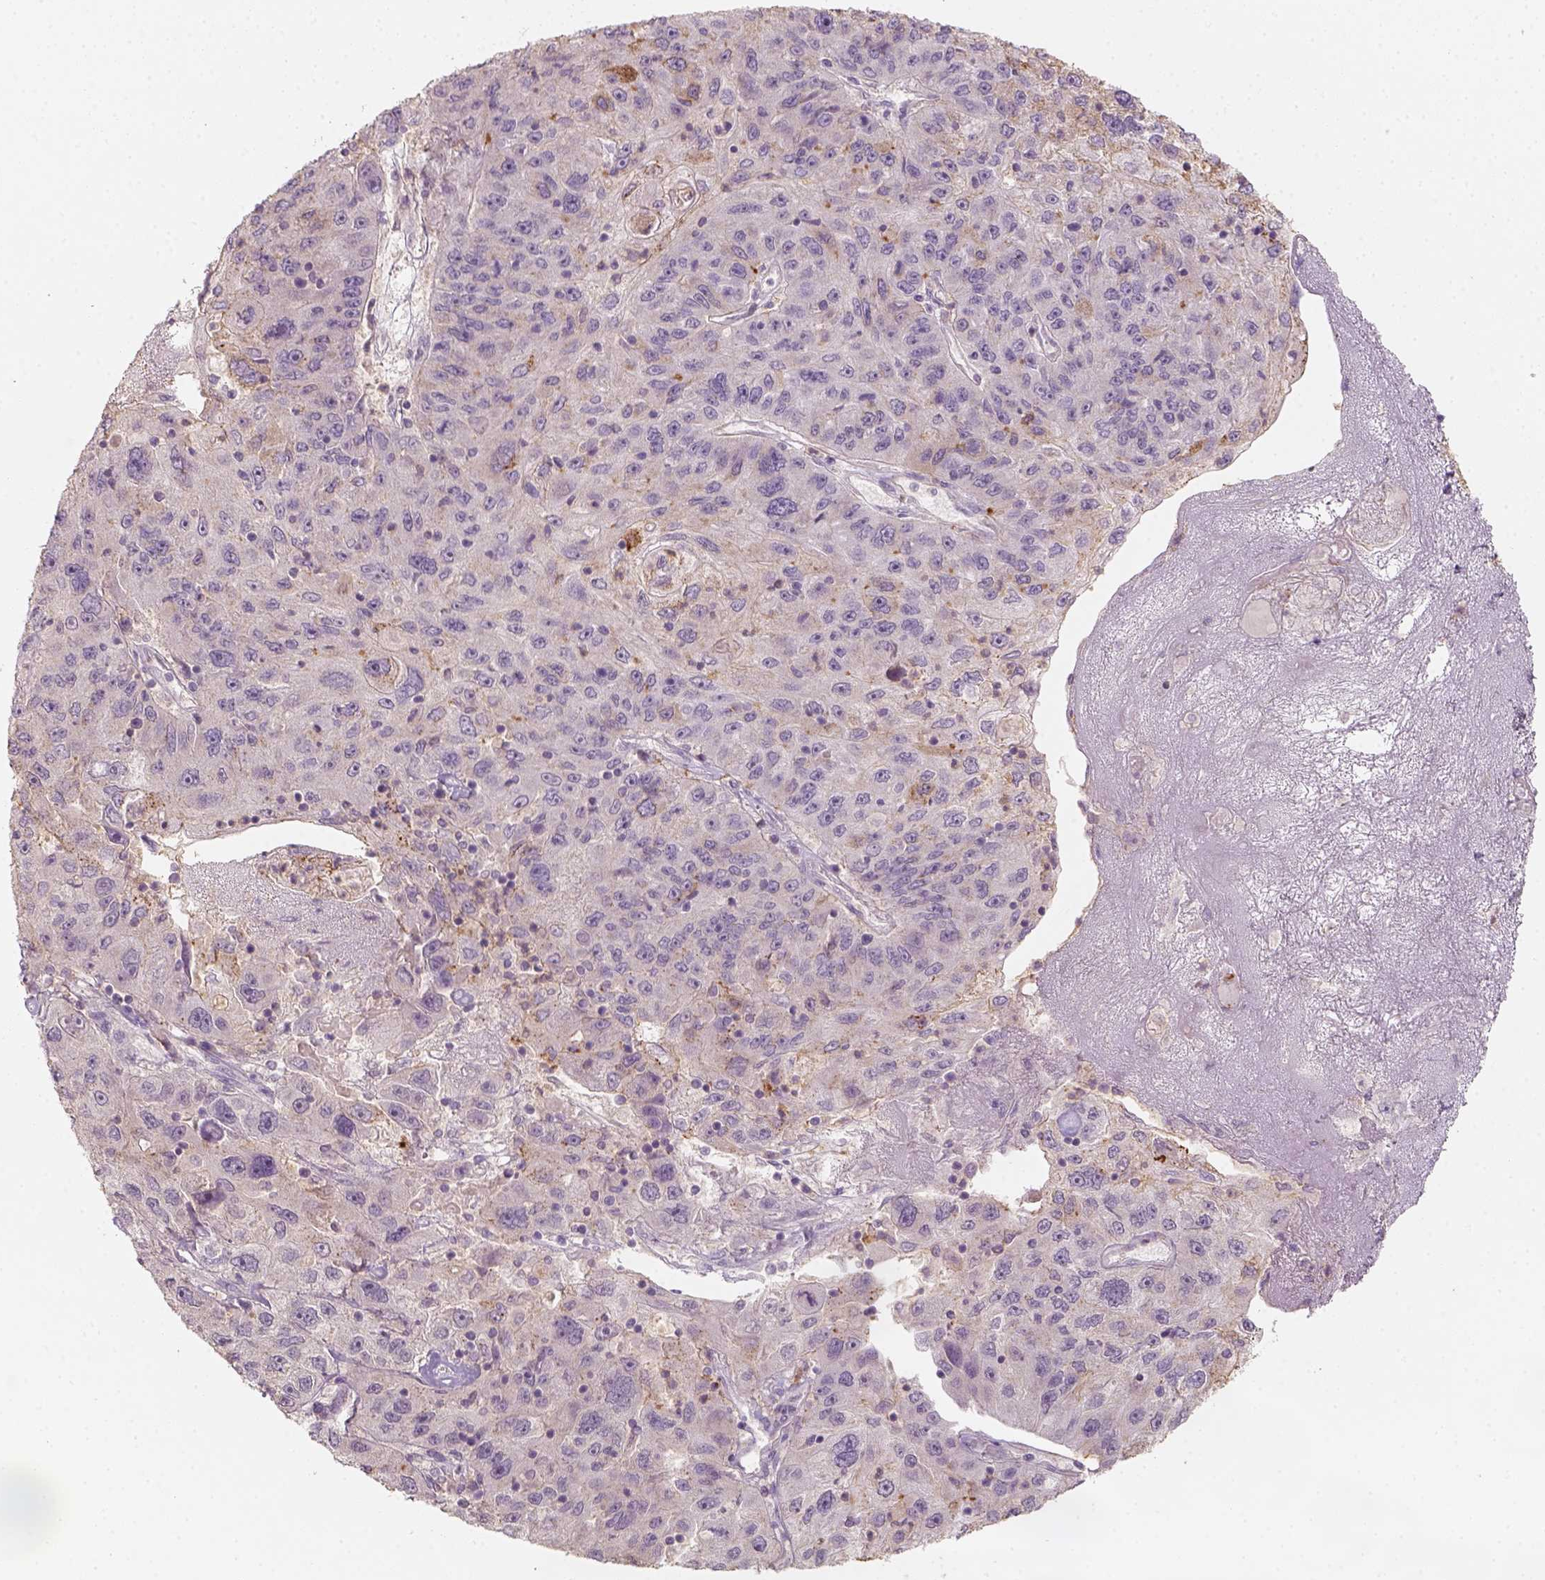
{"staining": {"intensity": "weak", "quantity": "<25%", "location": "cytoplasmic/membranous"}, "tissue": "stomach cancer", "cell_type": "Tumor cells", "image_type": "cancer", "snomed": [{"axis": "morphology", "description": "Adenocarcinoma, NOS"}, {"axis": "topography", "description": "Stomach"}], "caption": "High power microscopy histopathology image of an IHC photomicrograph of stomach cancer (adenocarcinoma), revealing no significant staining in tumor cells. The staining is performed using DAB brown chromogen with nuclei counter-stained in using hematoxylin.", "gene": "AQP9", "patient": {"sex": "male", "age": 56}}